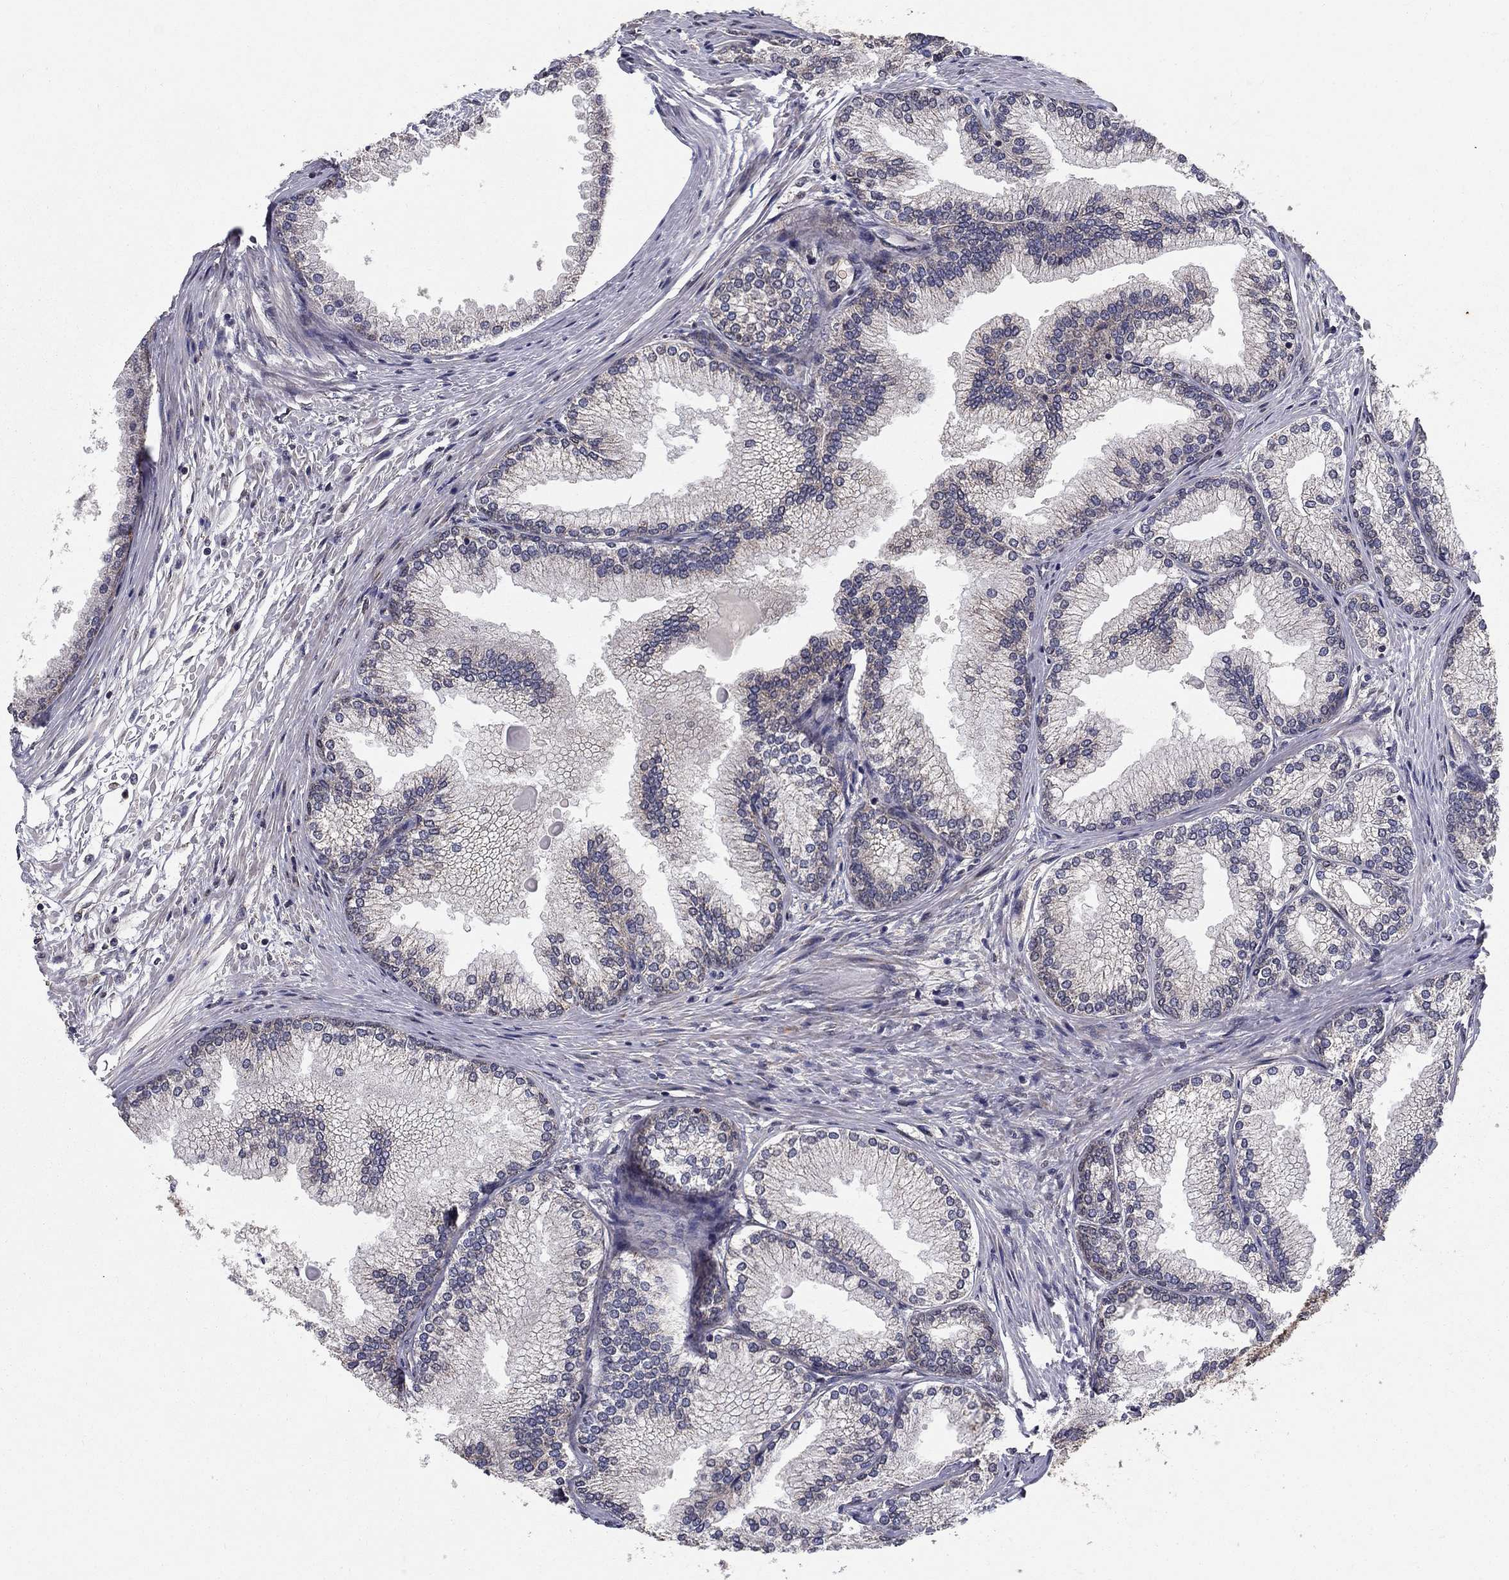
{"staining": {"intensity": "moderate", "quantity": "25%-75%", "location": "cytoplasmic/membranous"}, "tissue": "prostate", "cell_type": "Glandular cells", "image_type": "normal", "snomed": [{"axis": "morphology", "description": "Normal tissue, NOS"}, {"axis": "topography", "description": "Prostate"}], "caption": "IHC (DAB) staining of unremarkable prostate shows moderate cytoplasmic/membranous protein staining in about 25%-75% of glandular cells.", "gene": "SLC2A13", "patient": {"sex": "male", "age": 72}}